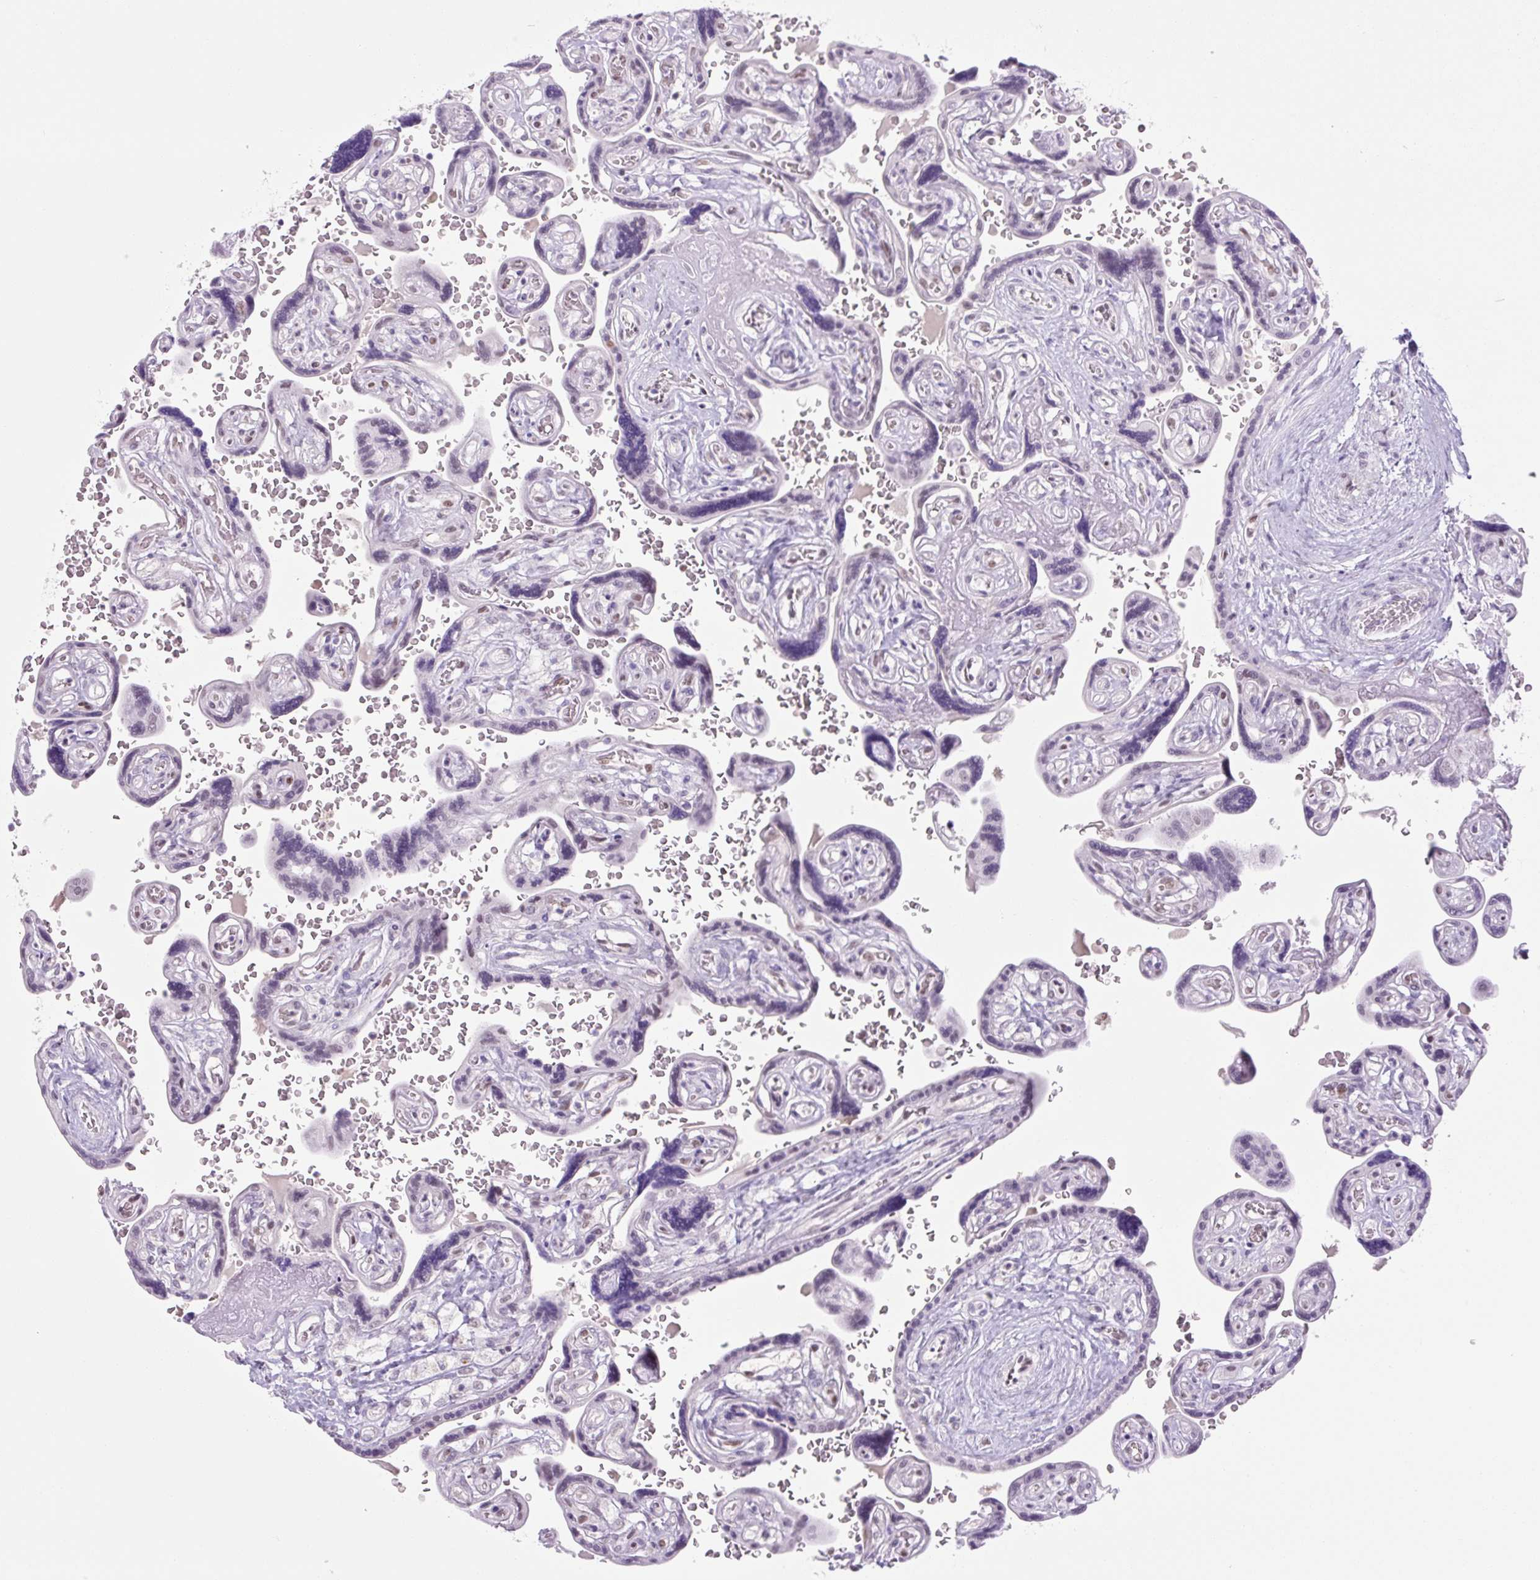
{"staining": {"intensity": "moderate", "quantity": "<25%", "location": "nuclear"}, "tissue": "placenta", "cell_type": "Trophoblastic cells", "image_type": "normal", "snomed": [{"axis": "morphology", "description": "Normal tissue, NOS"}, {"axis": "topography", "description": "Placenta"}], "caption": "Protein analysis of benign placenta exhibits moderate nuclear expression in about <25% of trophoblastic cells. The staining is performed using DAB (3,3'-diaminobenzidine) brown chromogen to label protein expression. The nuclei are counter-stained blue using hematoxylin.", "gene": "TLE3", "patient": {"sex": "female", "age": 32}}